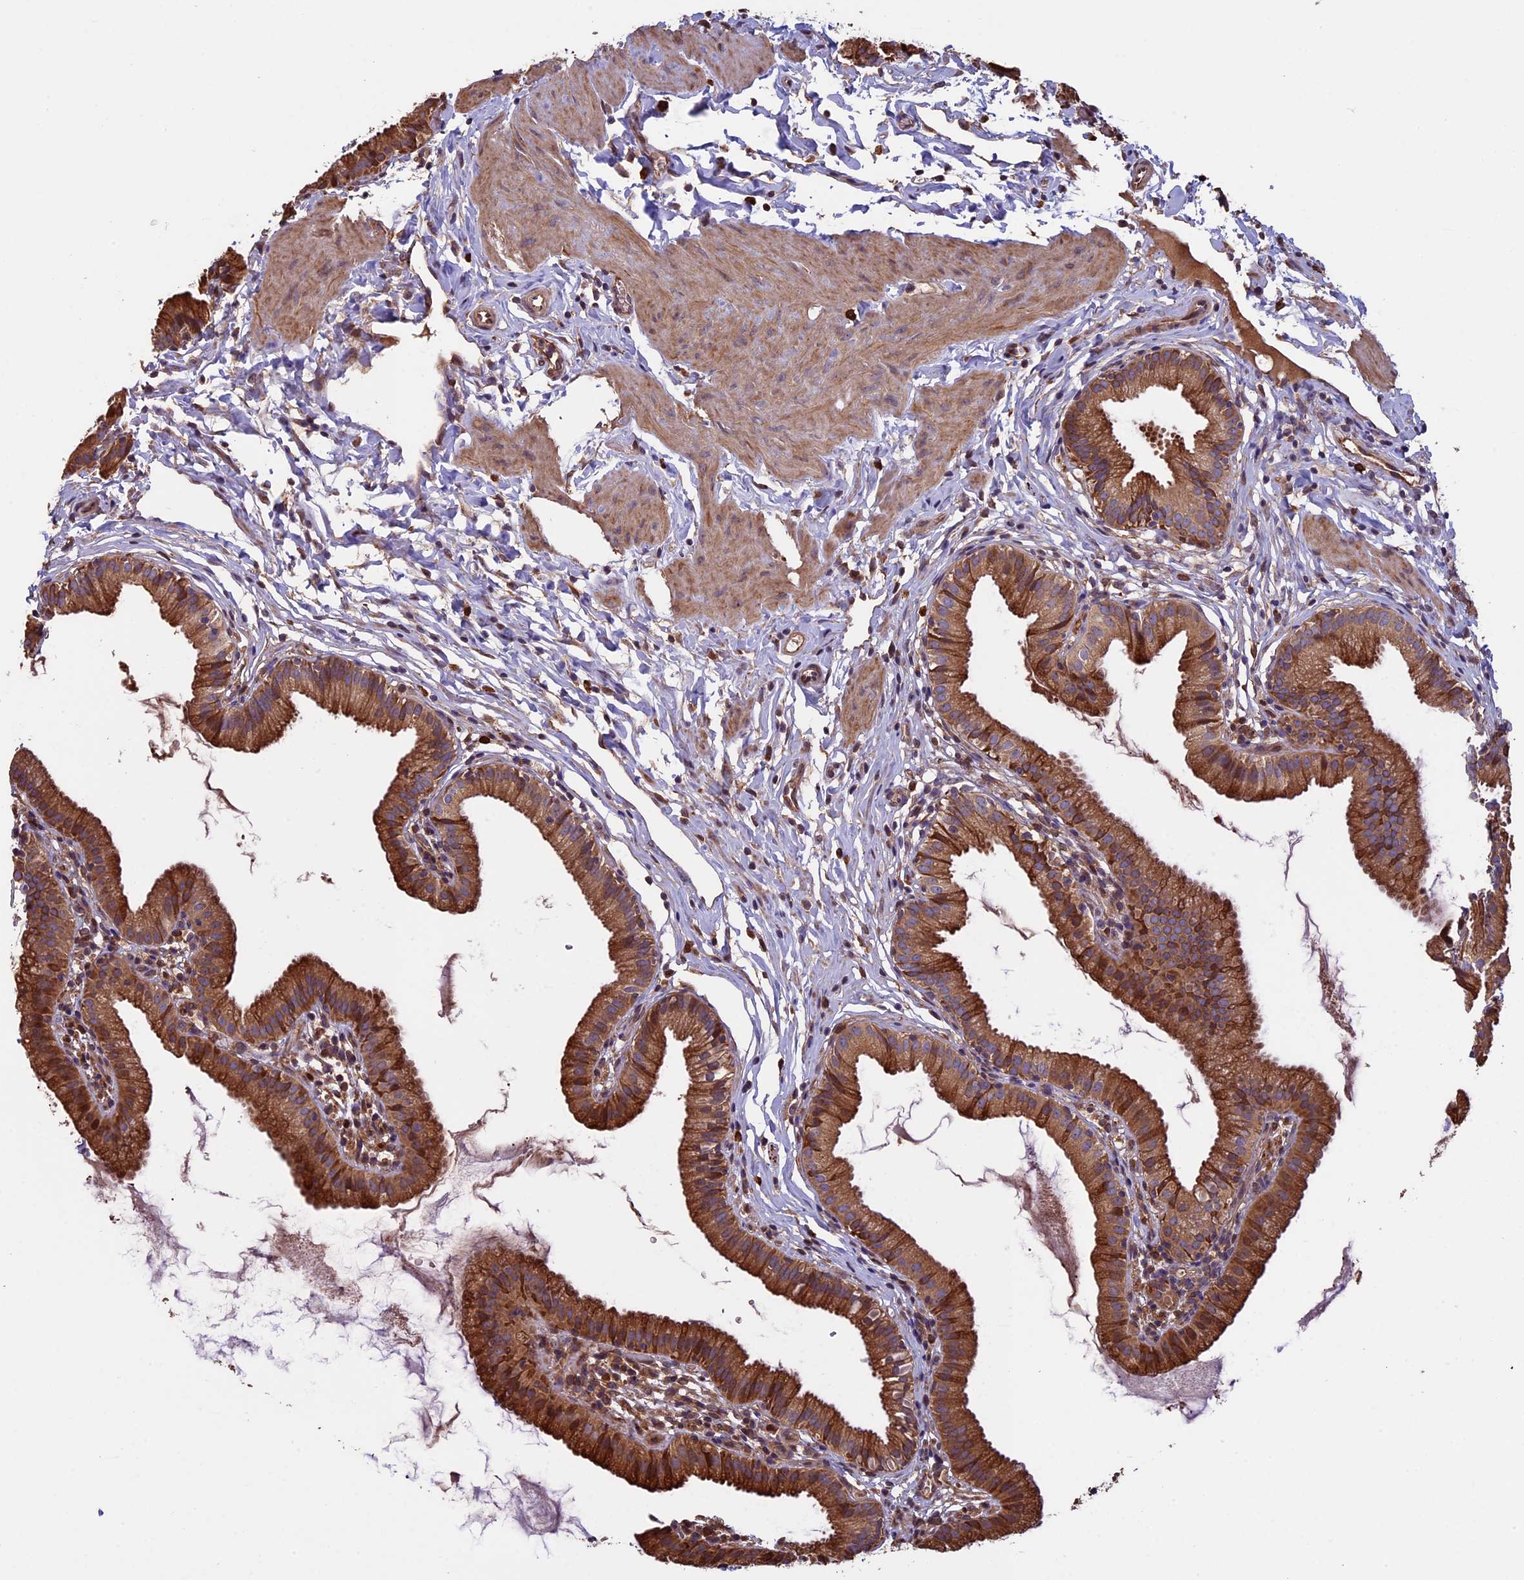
{"staining": {"intensity": "strong", "quantity": ">75%", "location": "cytoplasmic/membranous"}, "tissue": "gallbladder", "cell_type": "Glandular cells", "image_type": "normal", "snomed": [{"axis": "morphology", "description": "Normal tissue, NOS"}, {"axis": "topography", "description": "Gallbladder"}], "caption": "The micrograph exhibits a brown stain indicating the presence of a protein in the cytoplasmic/membranous of glandular cells in gallbladder.", "gene": "VWA3A", "patient": {"sex": "female", "age": 46}}